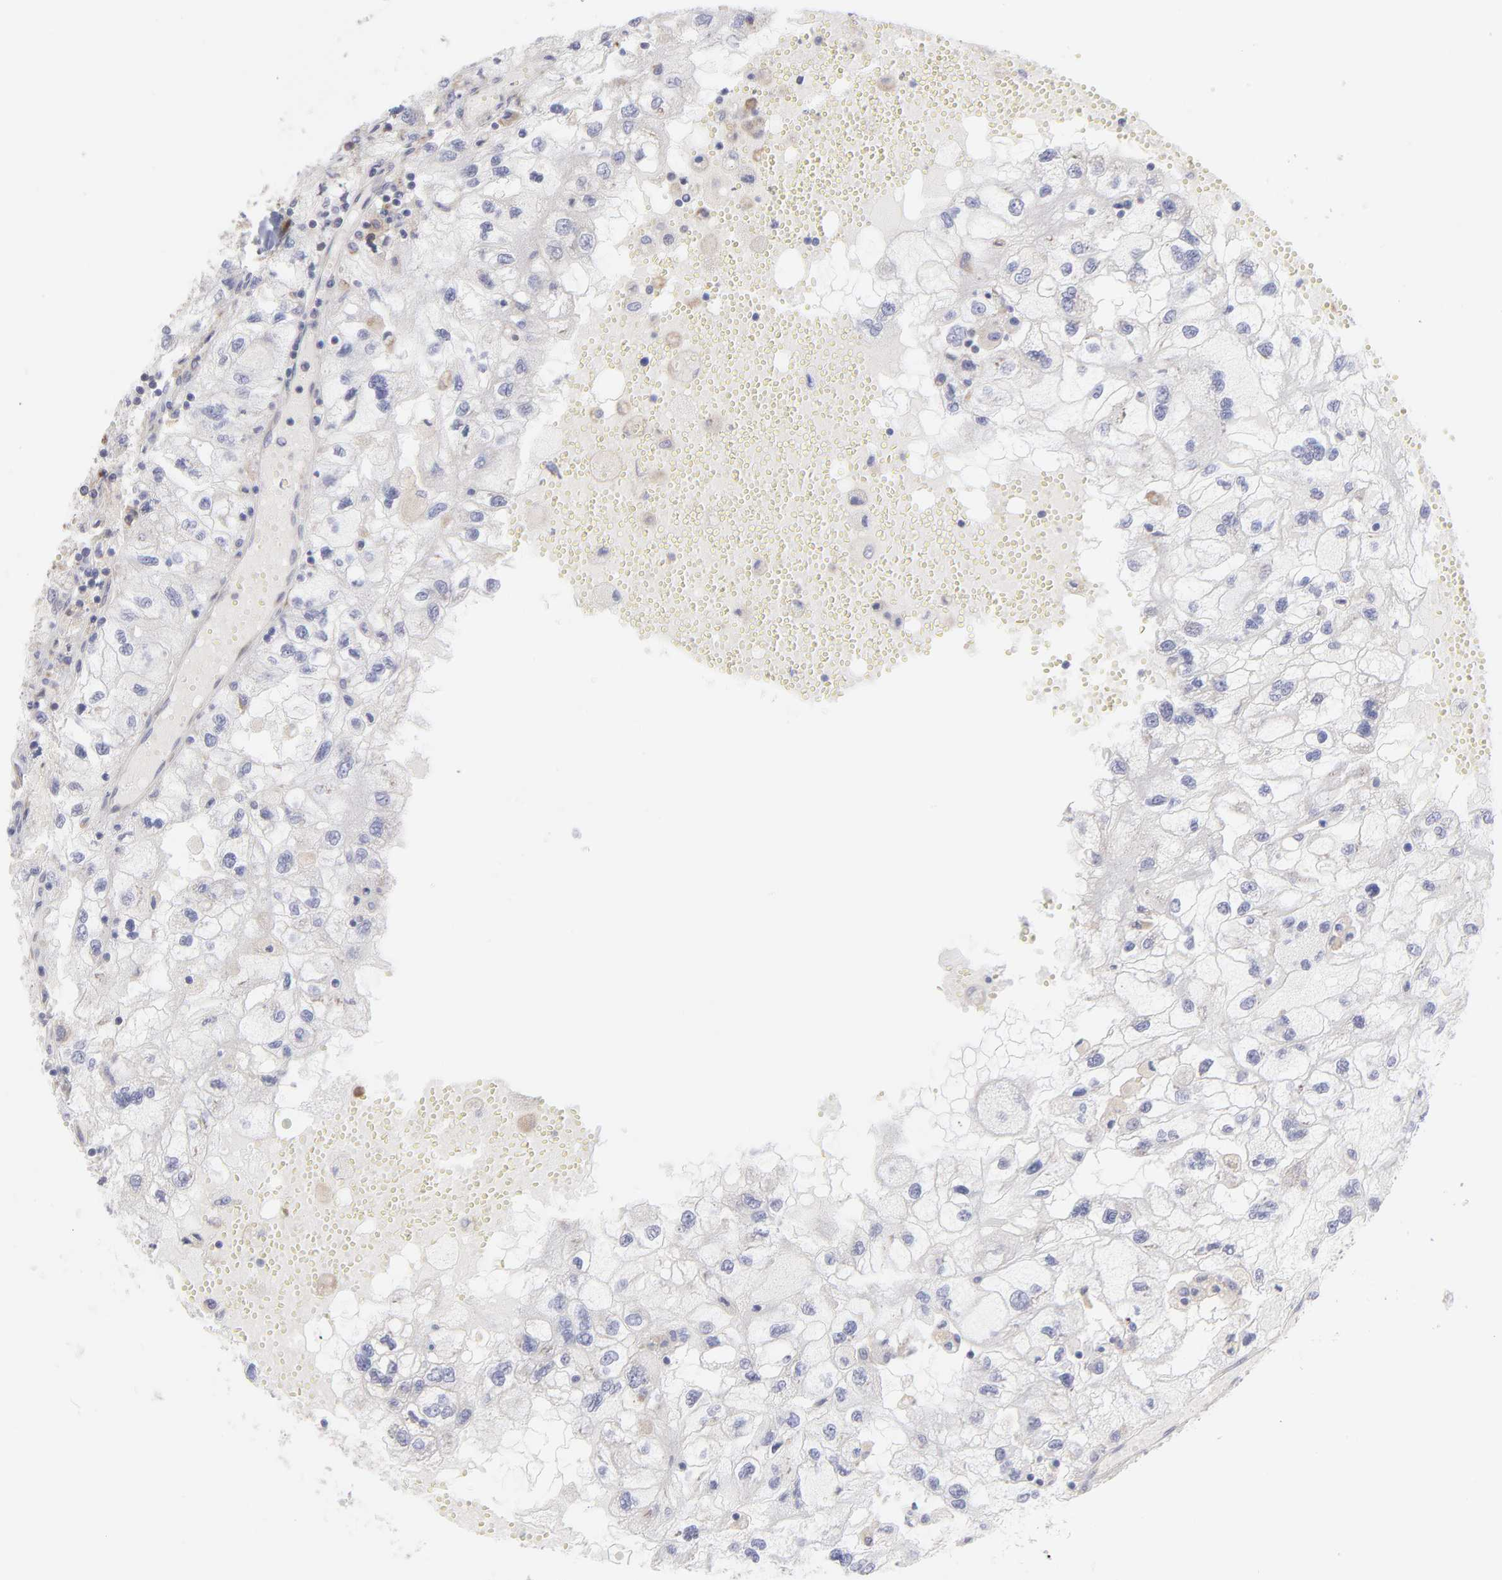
{"staining": {"intensity": "negative", "quantity": "none", "location": "none"}, "tissue": "renal cancer", "cell_type": "Tumor cells", "image_type": "cancer", "snomed": [{"axis": "morphology", "description": "Normal tissue, NOS"}, {"axis": "morphology", "description": "Adenocarcinoma, NOS"}, {"axis": "topography", "description": "Kidney"}], "caption": "Immunohistochemical staining of human renal adenocarcinoma reveals no significant staining in tumor cells. (DAB (3,3'-diaminobenzidine) immunohistochemistry visualized using brightfield microscopy, high magnification).", "gene": "RPLP0", "patient": {"sex": "male", "age": 71}}